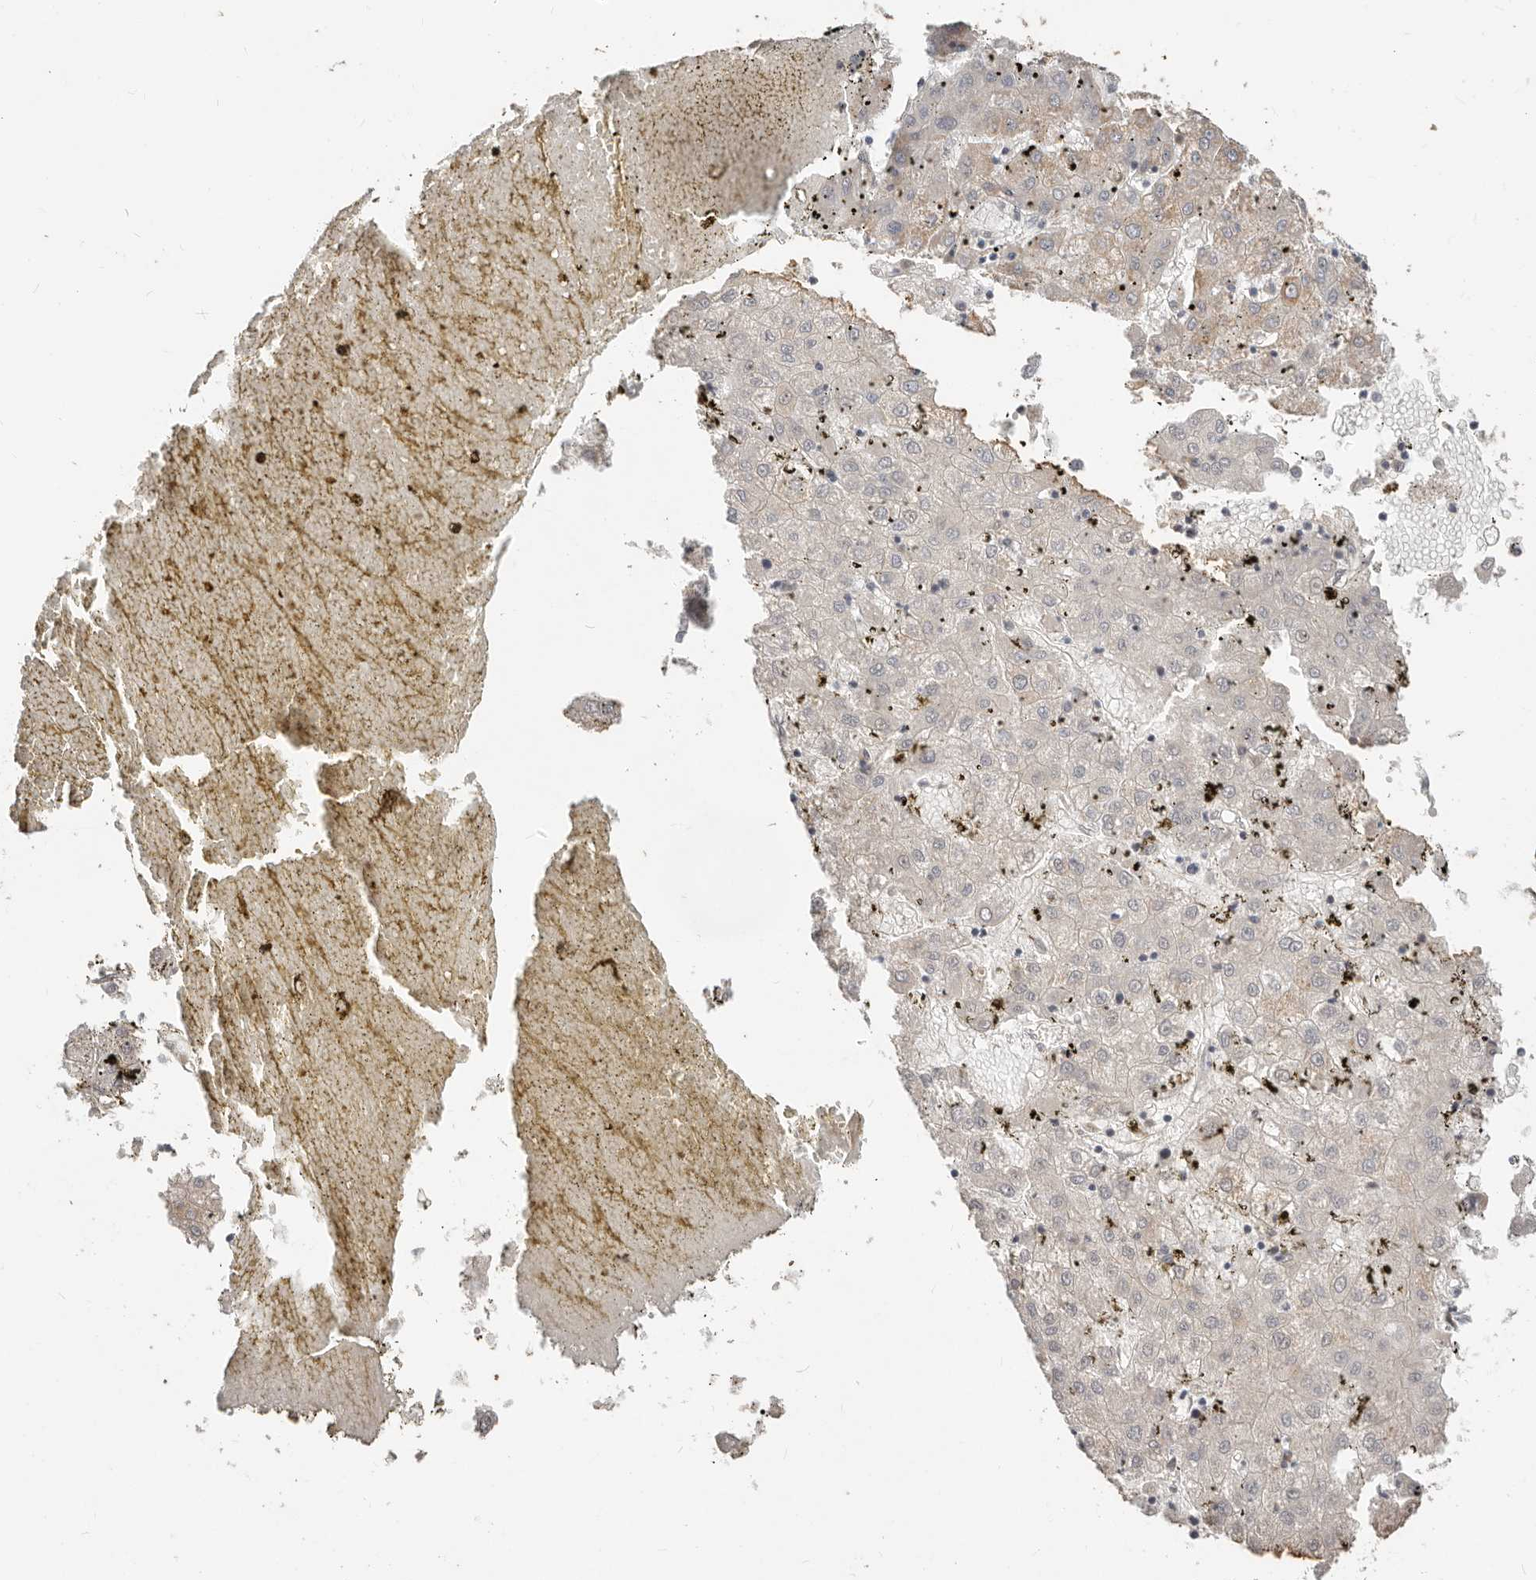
{"staining": {"intensity": "weak", "quantity": "<25%", "location": "cytoplasmic/membranous"}, "tissue": "liver cancer", "cell_type": "Tumor cells", "image_type": "cancer", "snomed": [{"axis": "morphology", "description": "Carcinoma, Hepatocellular, NOS"}, {"axis": "topography", "description": "Liver"}], "caption": "High magnification brightfield microscopy of hepatocellular carcinoma (liver) stained with DAB (3,3'-diaminobenzidine) (brown) and counterstained with hematoxylin (blue): tumor cells show no significant expression. Brightfield microscopy of IHC stained with DAB (3,3'-diaminobenzidine) (brown) and hematoxylin (blue), captured at high magnification.", "gene": "MTFR2", "patient": {"sex": "male", "age": 72}}